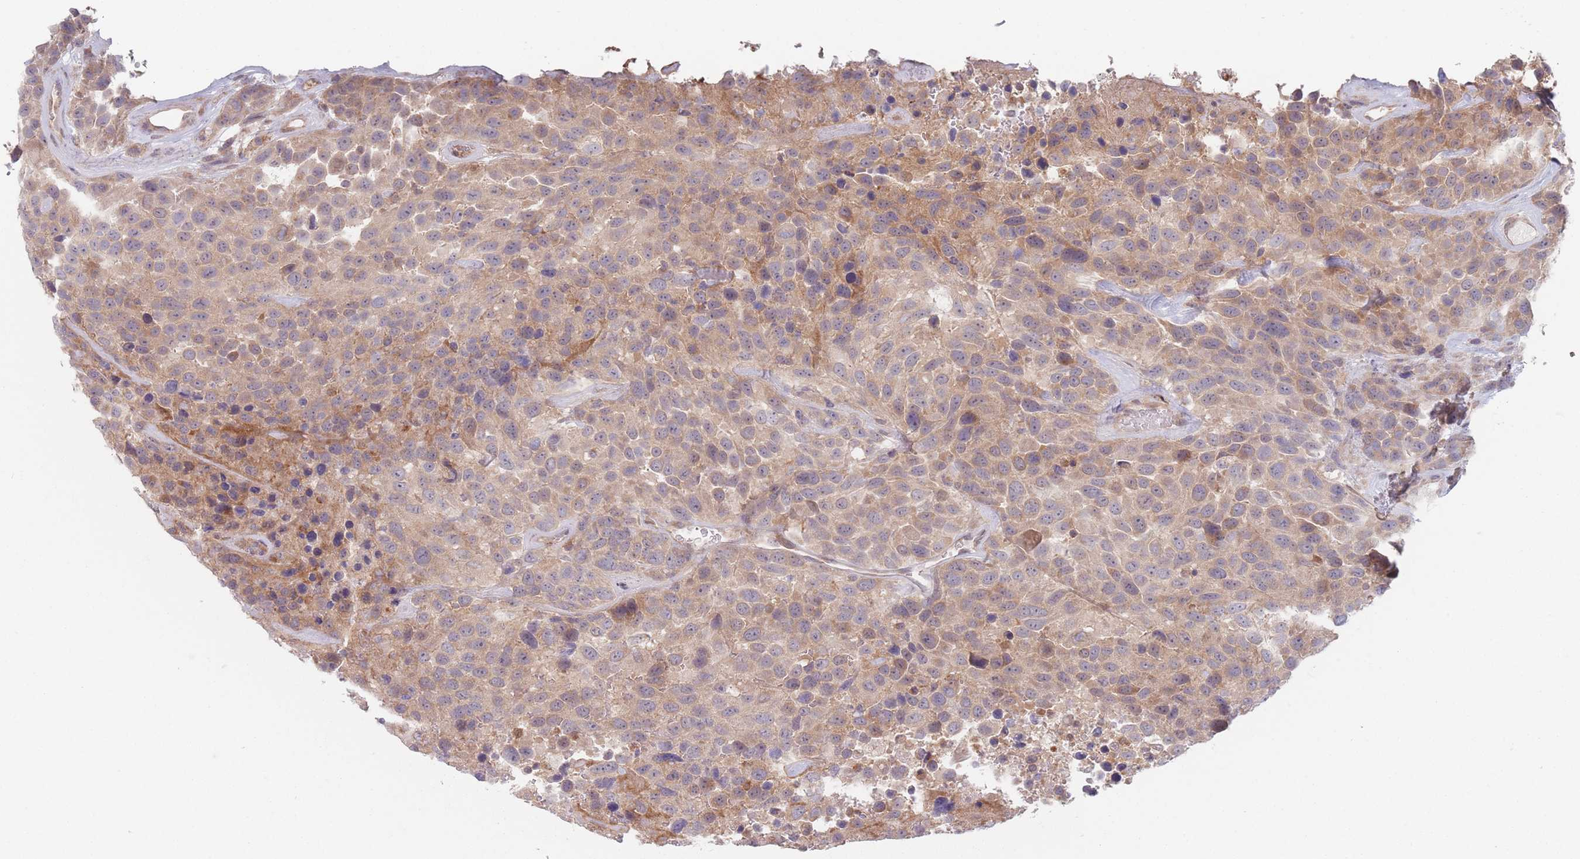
{"staining": {"intensity": "moderate", "quantity": ">75%", "location": "cytoplasmic/membranous"}, "tissue": "urothelial cancer", "cell_type": "Tumor cells", "image_type": "cancer", "snomed": [{"axis": "morphology", "description": "Urothelial carcinoma, High grade"}, {"axis": "topography", "description": "Urinary bladder"}], "caption": "An IHC photomicrograph of neoplastic tissue is shown. Protein staining in brown labels moderate cytoplasmic/membranous positivity in high-grade urothelial carcinoma within tumor cells.", "gene": "PPM1A", "patient": {"sex": "female", "age": 70}}